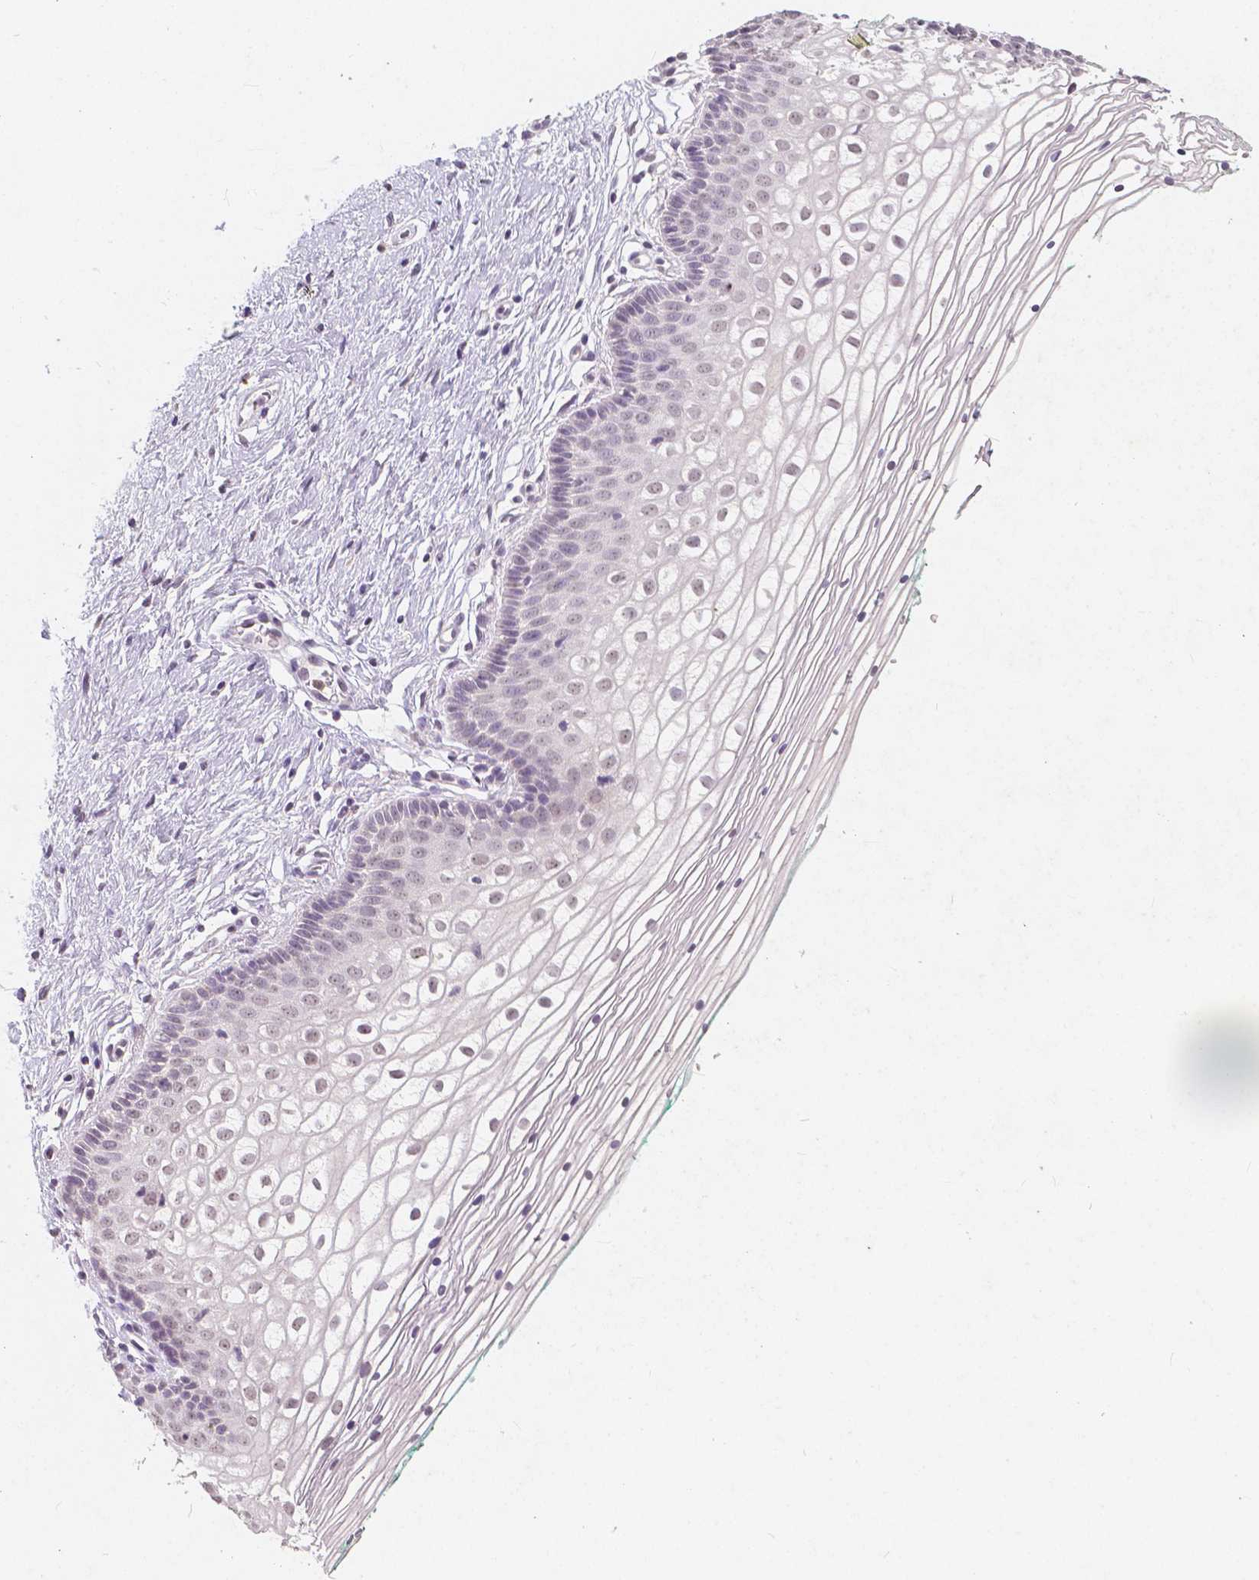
{"staining": {"intensity": "negative", "quantity": "none", "location": "none"}, "tissue": "vagina", "cell_type": "Squamous epithelial cells", "image_type": "normal", "snomed": [{"axis": "morphology", "description": "Normal tissue, NOS"}, {"axis": "topography", "description": "Vagina"}], "caption": "High power microscopy photomicrograph of an IHC micrograph of benign vagina, revealing no significant expression in squamous epithelial cells.", "gene": "NOLC1", "patient": {"sex": "female", "age": 36}}